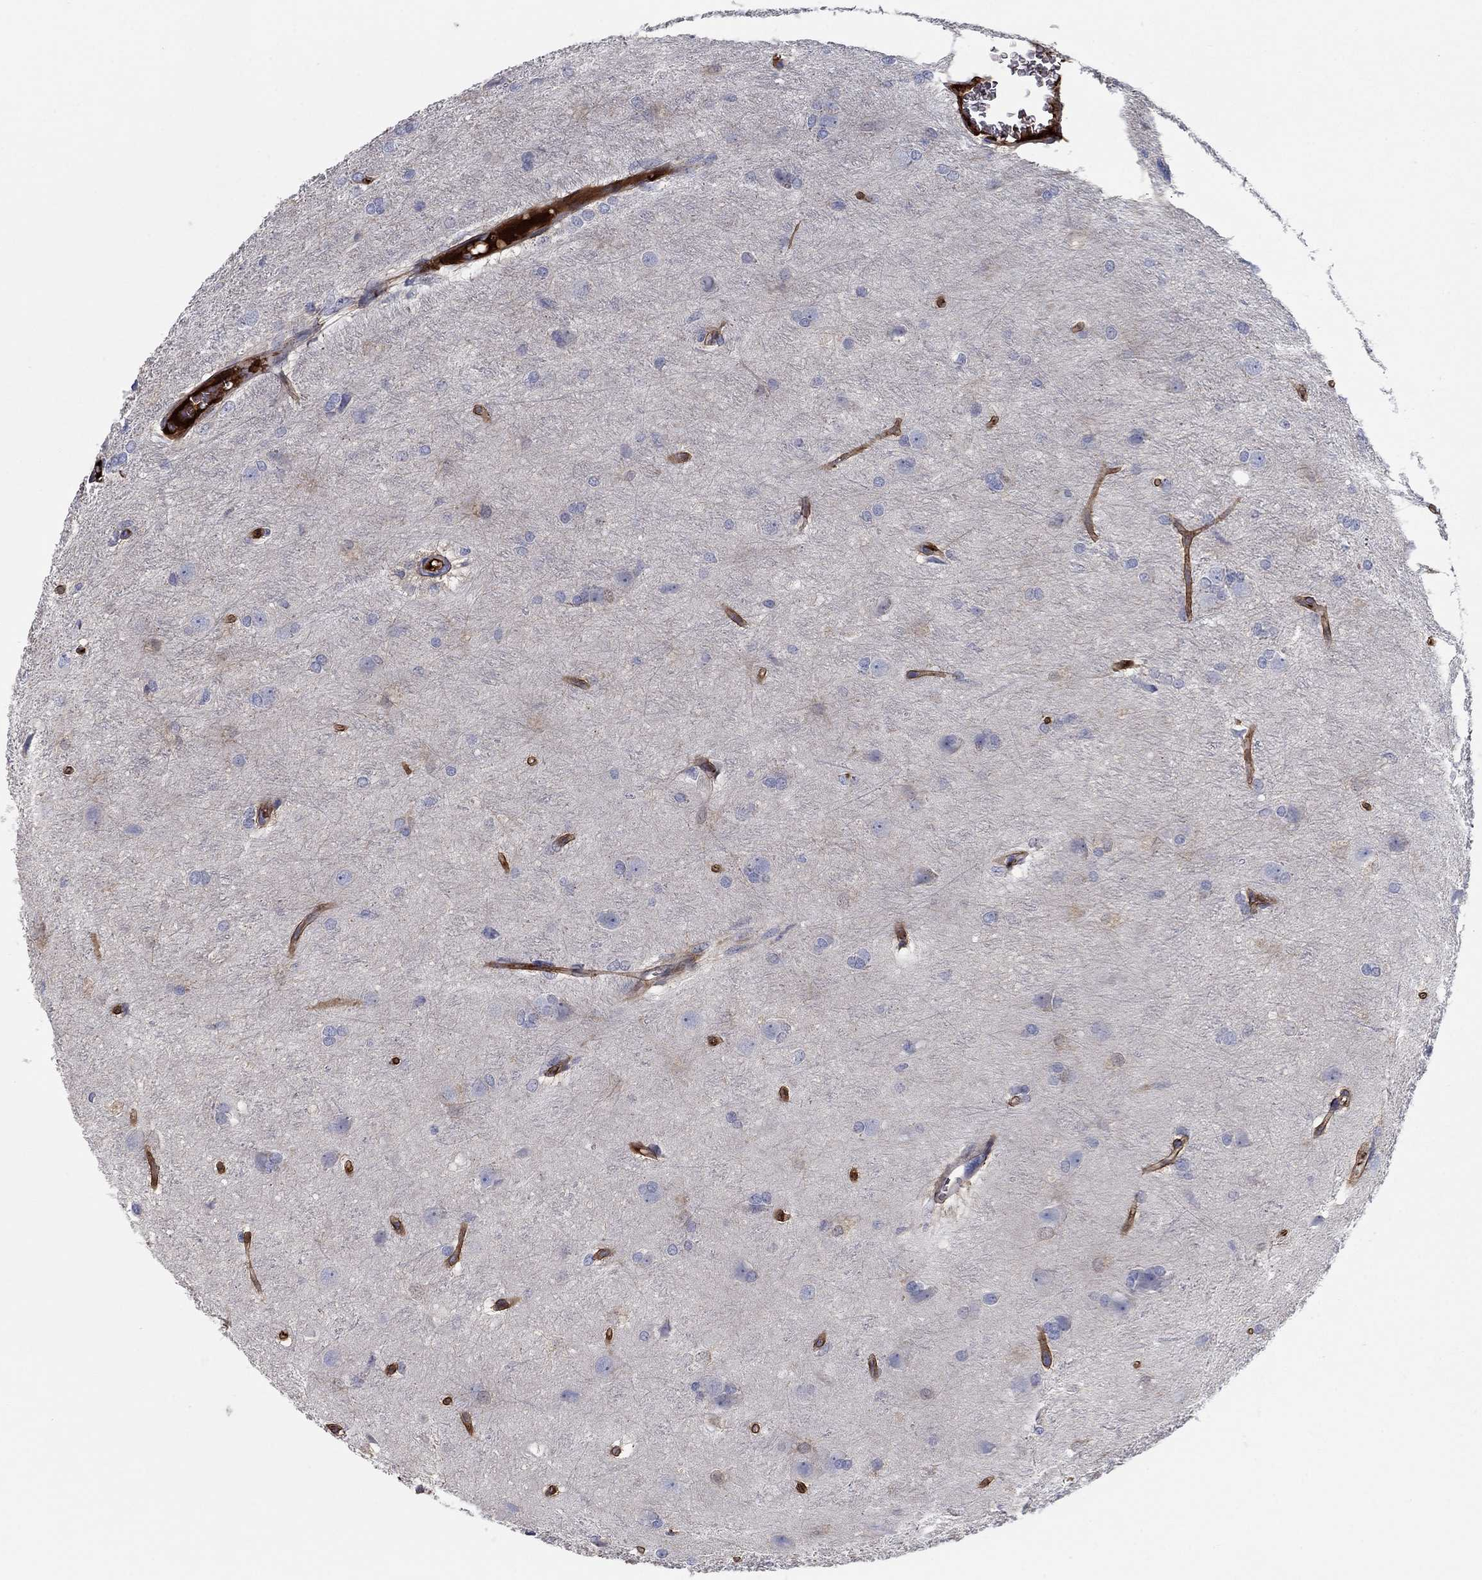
{"staining": {"intensity": "negative", "quantity": "none", "location": "none"}, "tissue": "glioma", "cell_type": "Tumor cells", "image_type": "cancer", "snomed": [{"axis": "morphology", "description": "Glioma, malignant, High grade"}, {"axis": "topography", "description": "Brain"}], "caption": "Human glioma stained for a protein using IHC exhibits no expression in tumor cells.", "gene": "APOC3", "patient": {"sex": "male", "age": 68}}